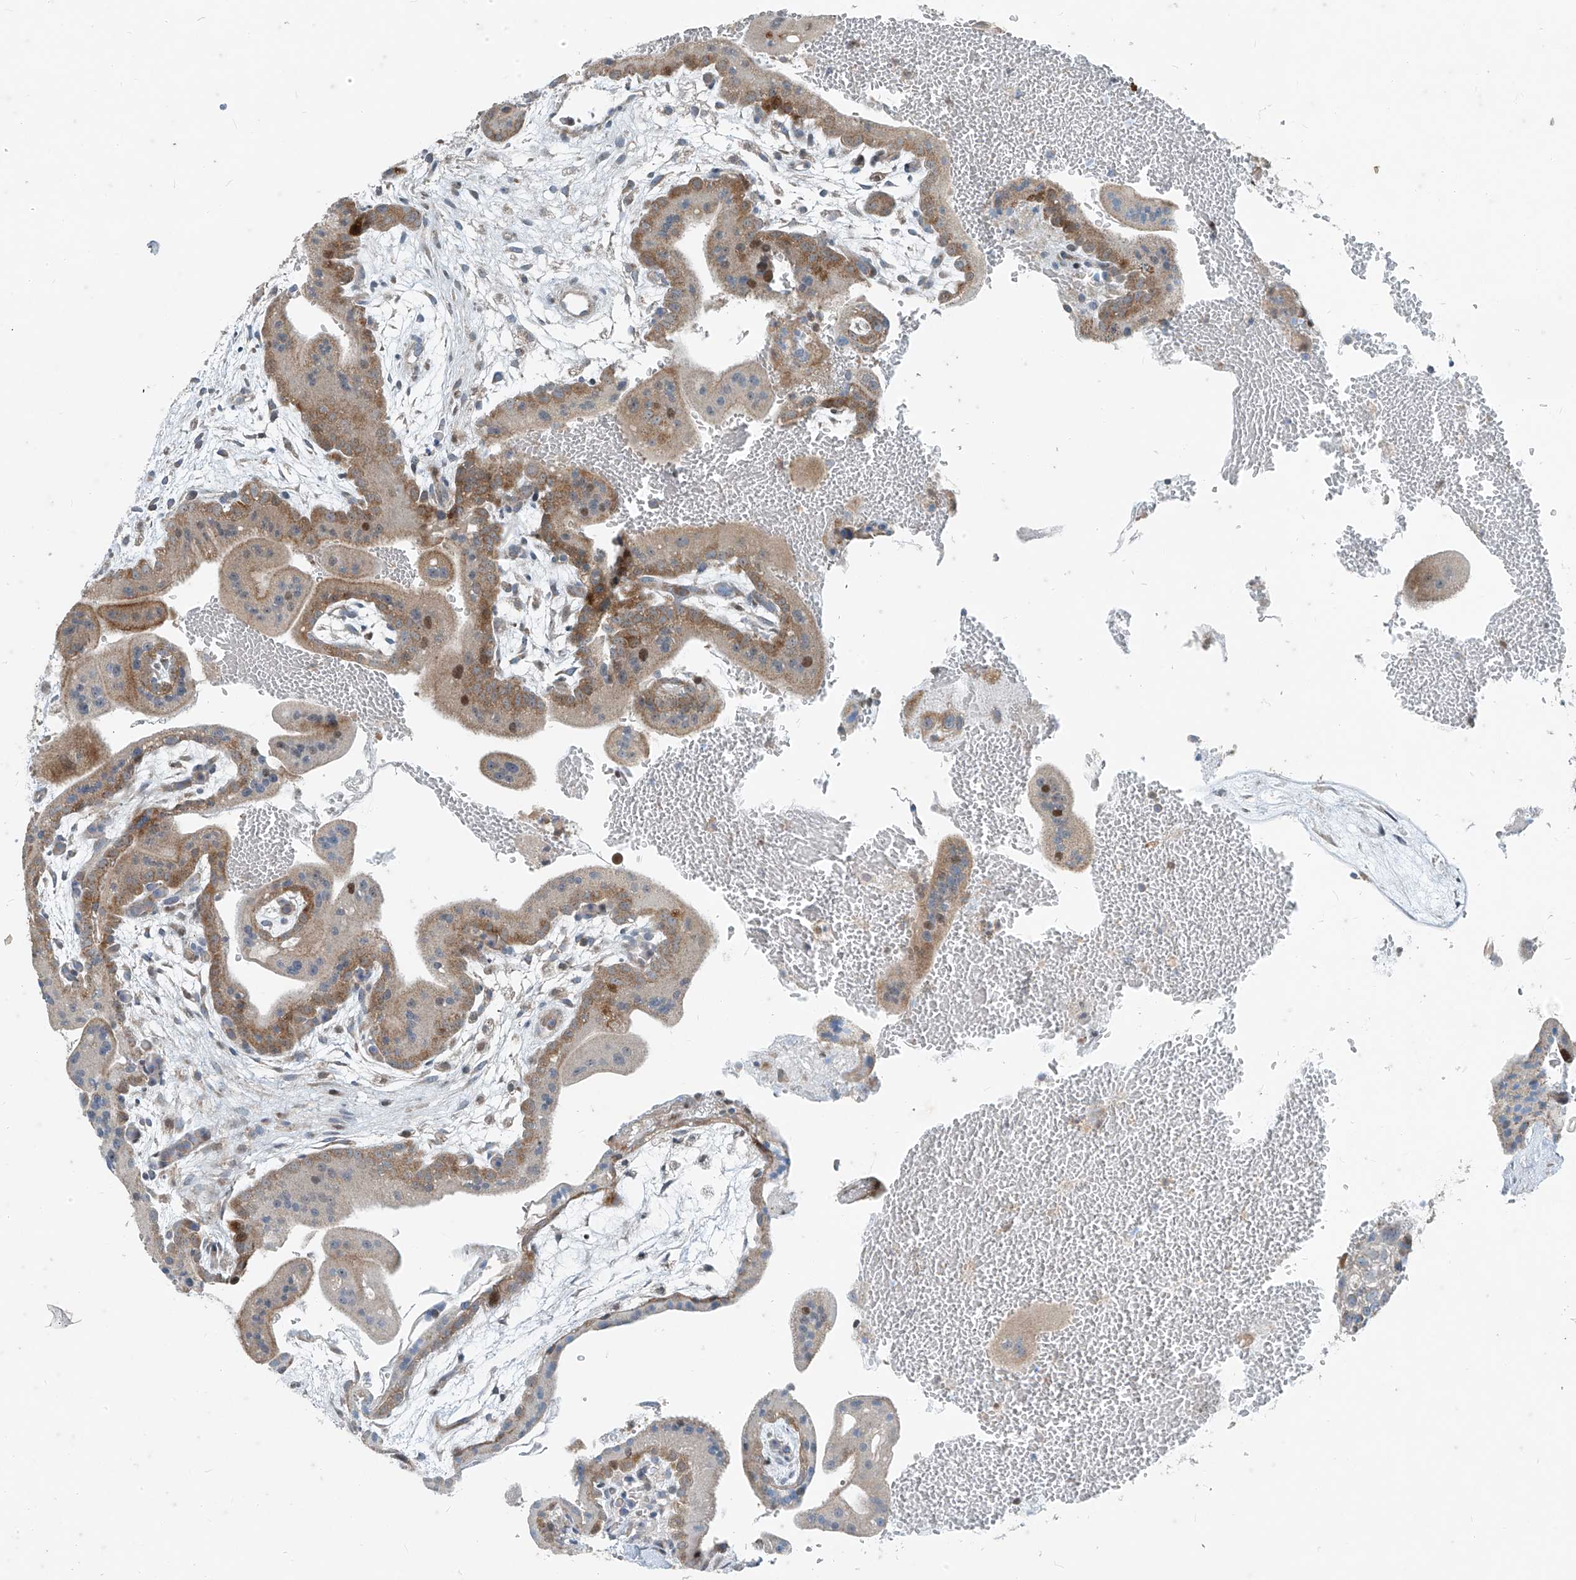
{"staining": {"intensity": "moderate", "quantity": "25%-75%", "location": "cytoplasmic/membranous,nuclear"}, "tissue": "placenta", "cell_type": "Trophoblastic cells", "image_type": "normal", "snomed": [{"axis": "morphology", "description": "Normal tissue, NOS"}, {"axis": "topography", "description": "Placenta"}], "caption": "IHC staining of benign placenta, which displays medium levels of moderate cytoplasmic/membranous,nuclear positivity in about 25%-75% of trophoblastic cells indicating moderate cytoplasmic/membranous,nuclear protein staining. The staining was performed using DAB (brown) for protein detection and nuclei were counterstained in hematoxylin (blue).", "gene": "PPCS", "patient": {"sex": "female", "age": 35}}